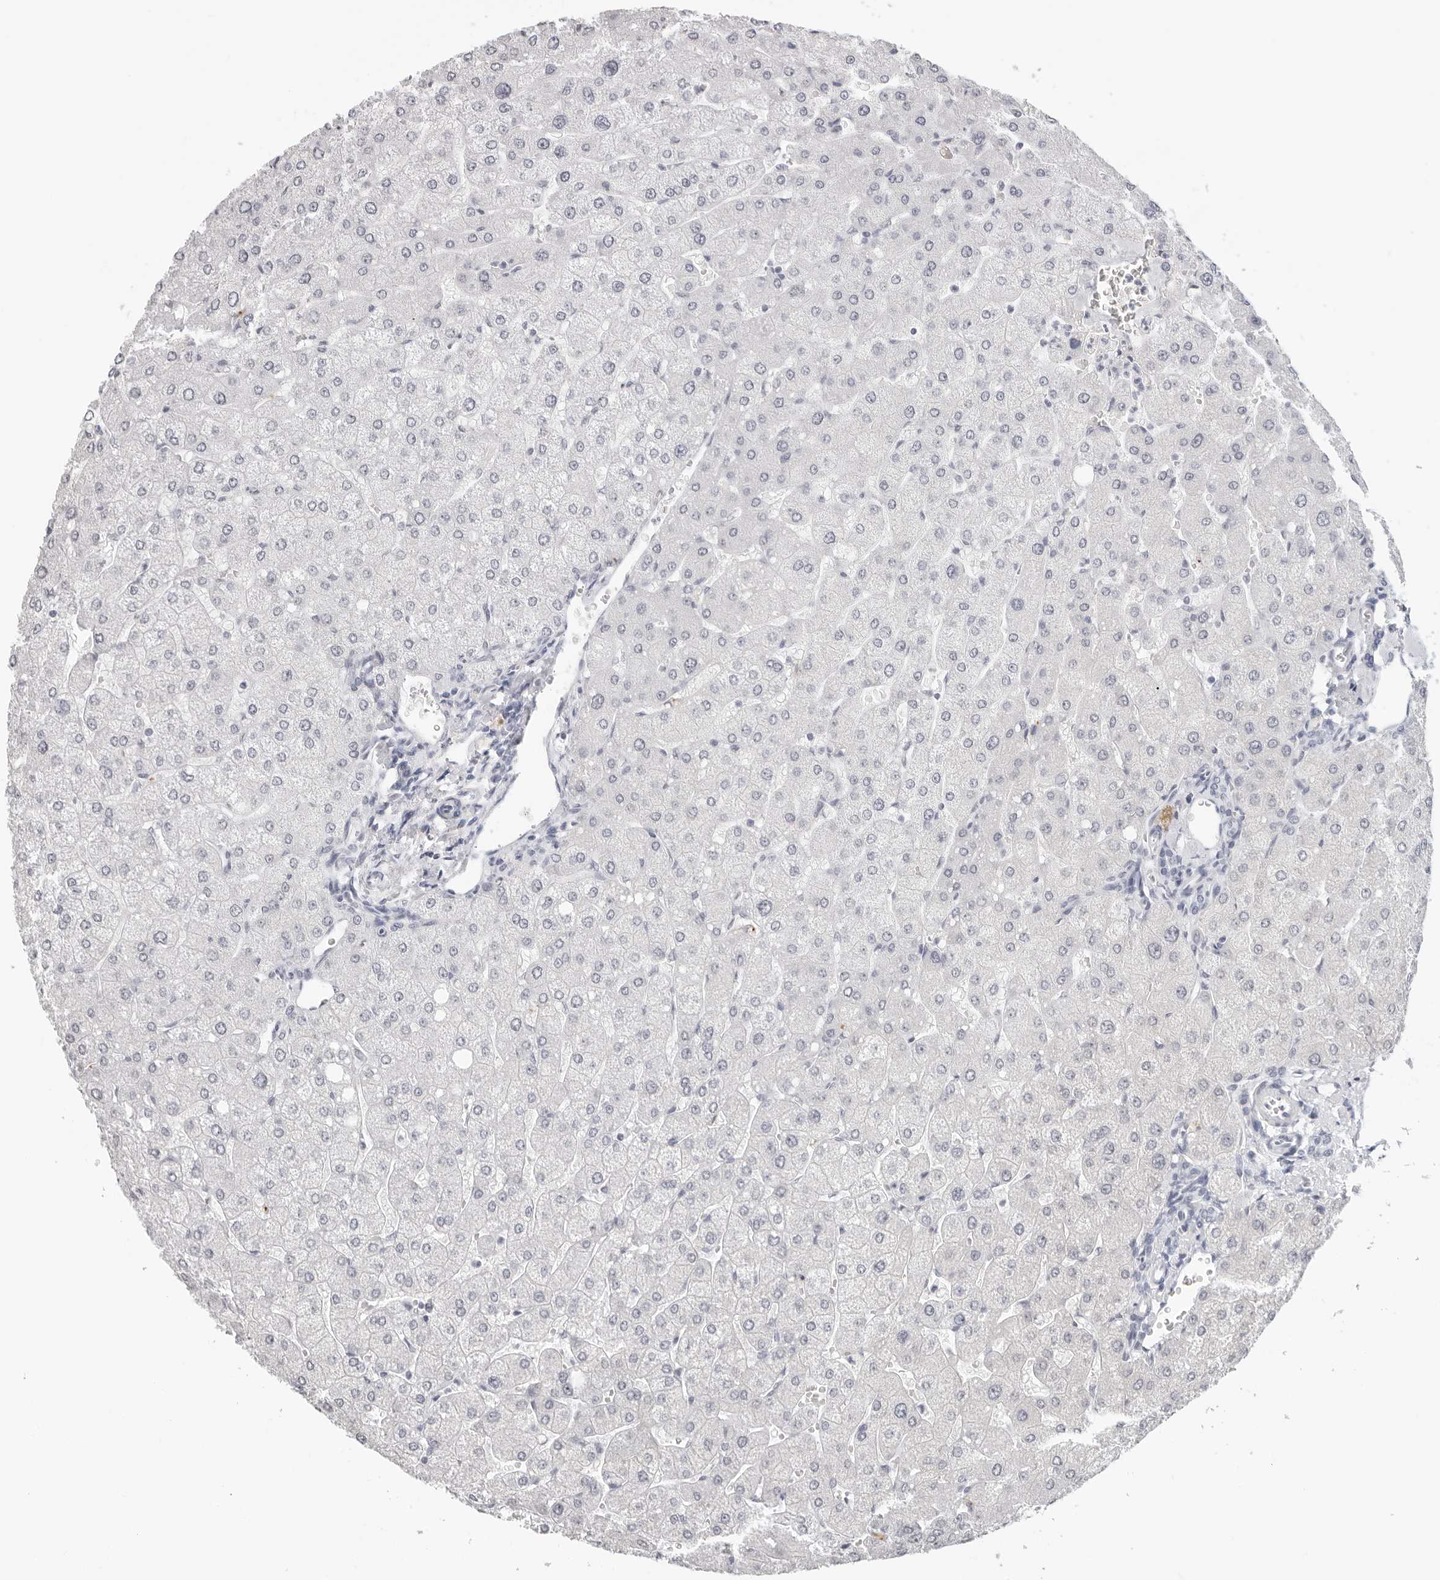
{"staining": {"intensity": "negative", "quantity": "none", "location": "none"}, "tissue": "liver", "cell_type": "Cholangiocytes", "image_type": "normal", "snomed": [{"axis": "morphology", "description": "Normal tissue, NOS"}, {"axis": "topography", "description": "Liver"}], "caption": "Liver was stained to show a protein in brown. There is no significant positivity in cholangiocytes. (Immunohistochemistry (ihc), brightfield microscopy, high magnification).", "gene": "AGMAT", "patient": {"sex": "male", "age": 55}}